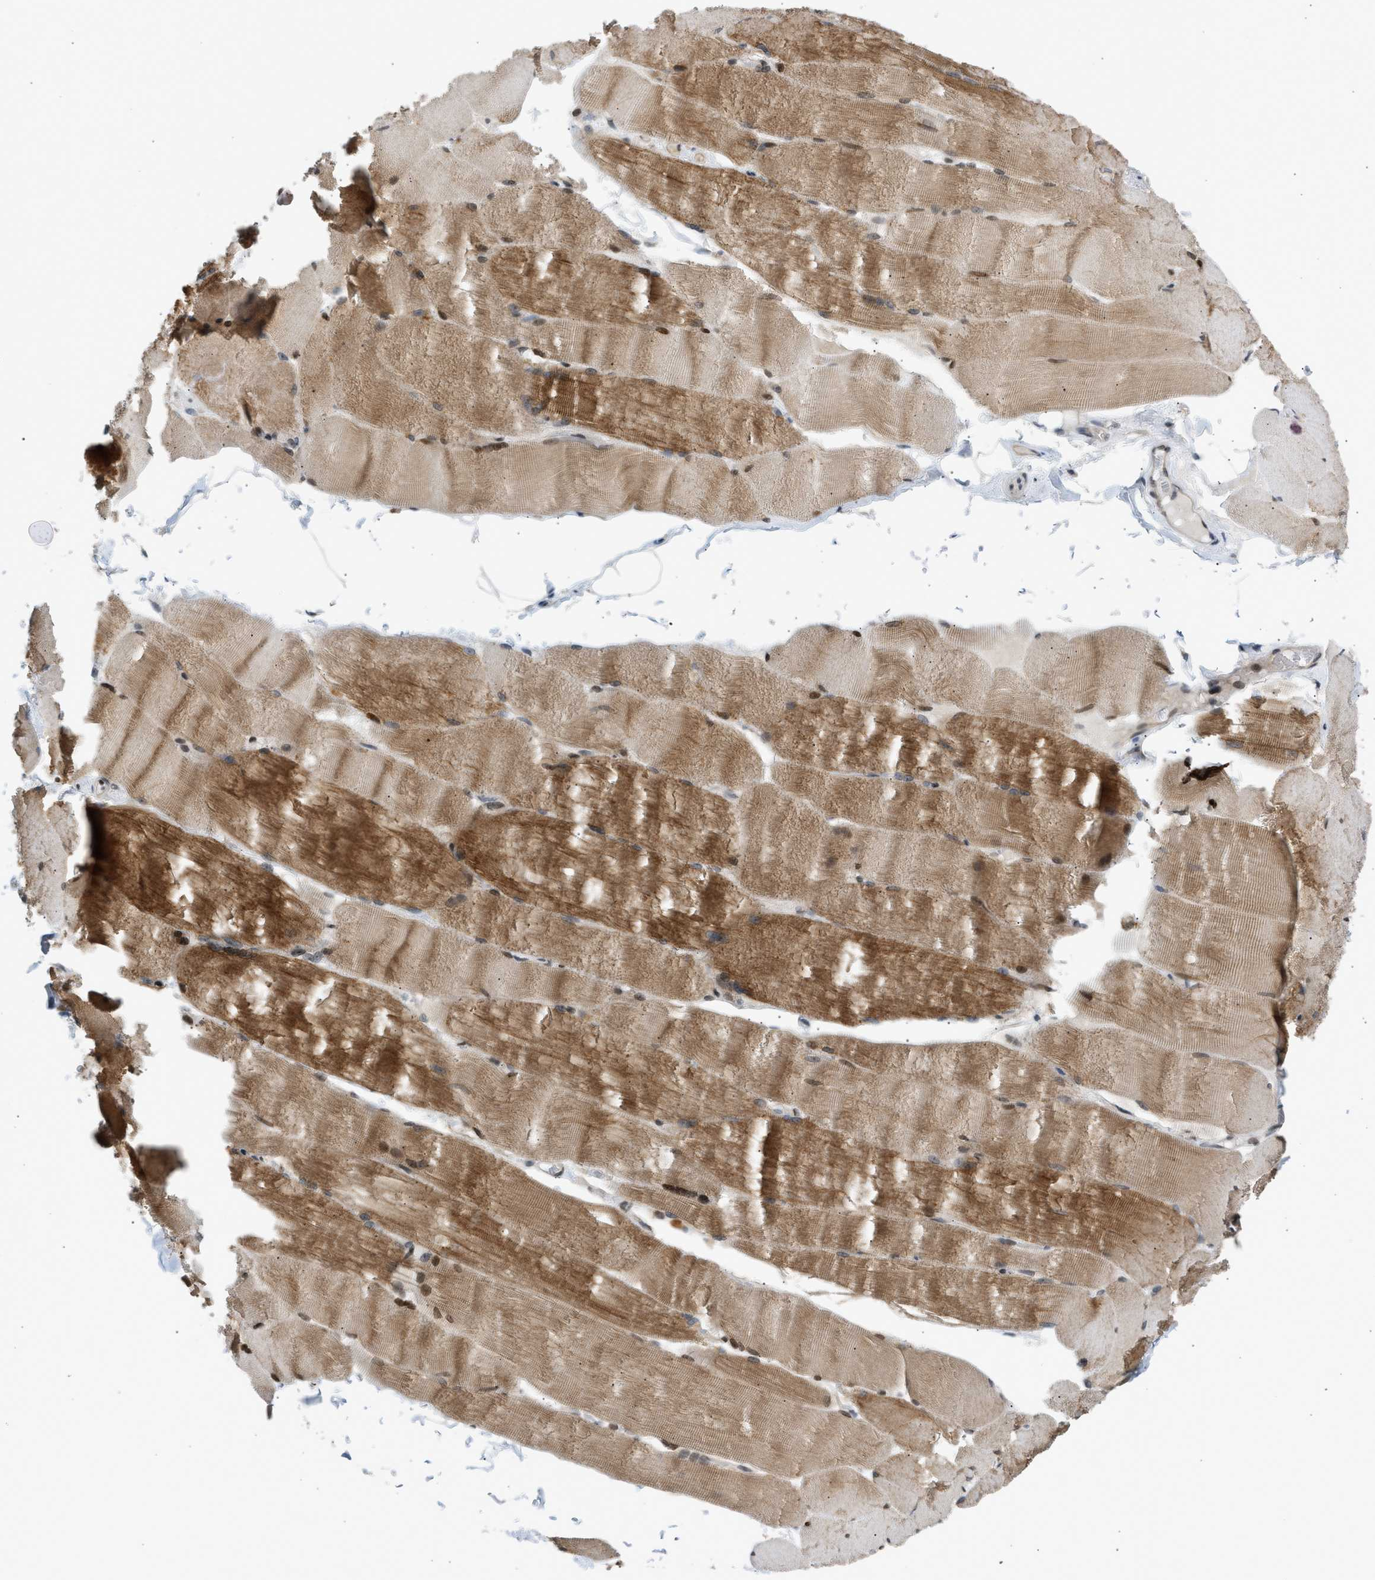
{"staining": {"intensity": "moderate", "quantity": "25%-75%", "location": "cytoplasmic/membranous"}, "tissue": "skeletal muscle", "cell_type": "Myocytes", "image_type": "normal", "snomed": [{"axis": "morphology", "description": "Normal tissue, NOS"}, {"axis": "topography", "description": "Skin"}, {"axis": "topography", "description": "Skeletal muscle"}], "caption": "Skeletal muscle was stained to show a protein in brown. There is medium levels of moderate cytoplasmic/membranous staining in about 25%-75% of myocytes. (brown staining indicates protein expression, while blue staining denotes nuclei).", "gene": "NPS", "patient": {"sex": "male", "age": 83}}